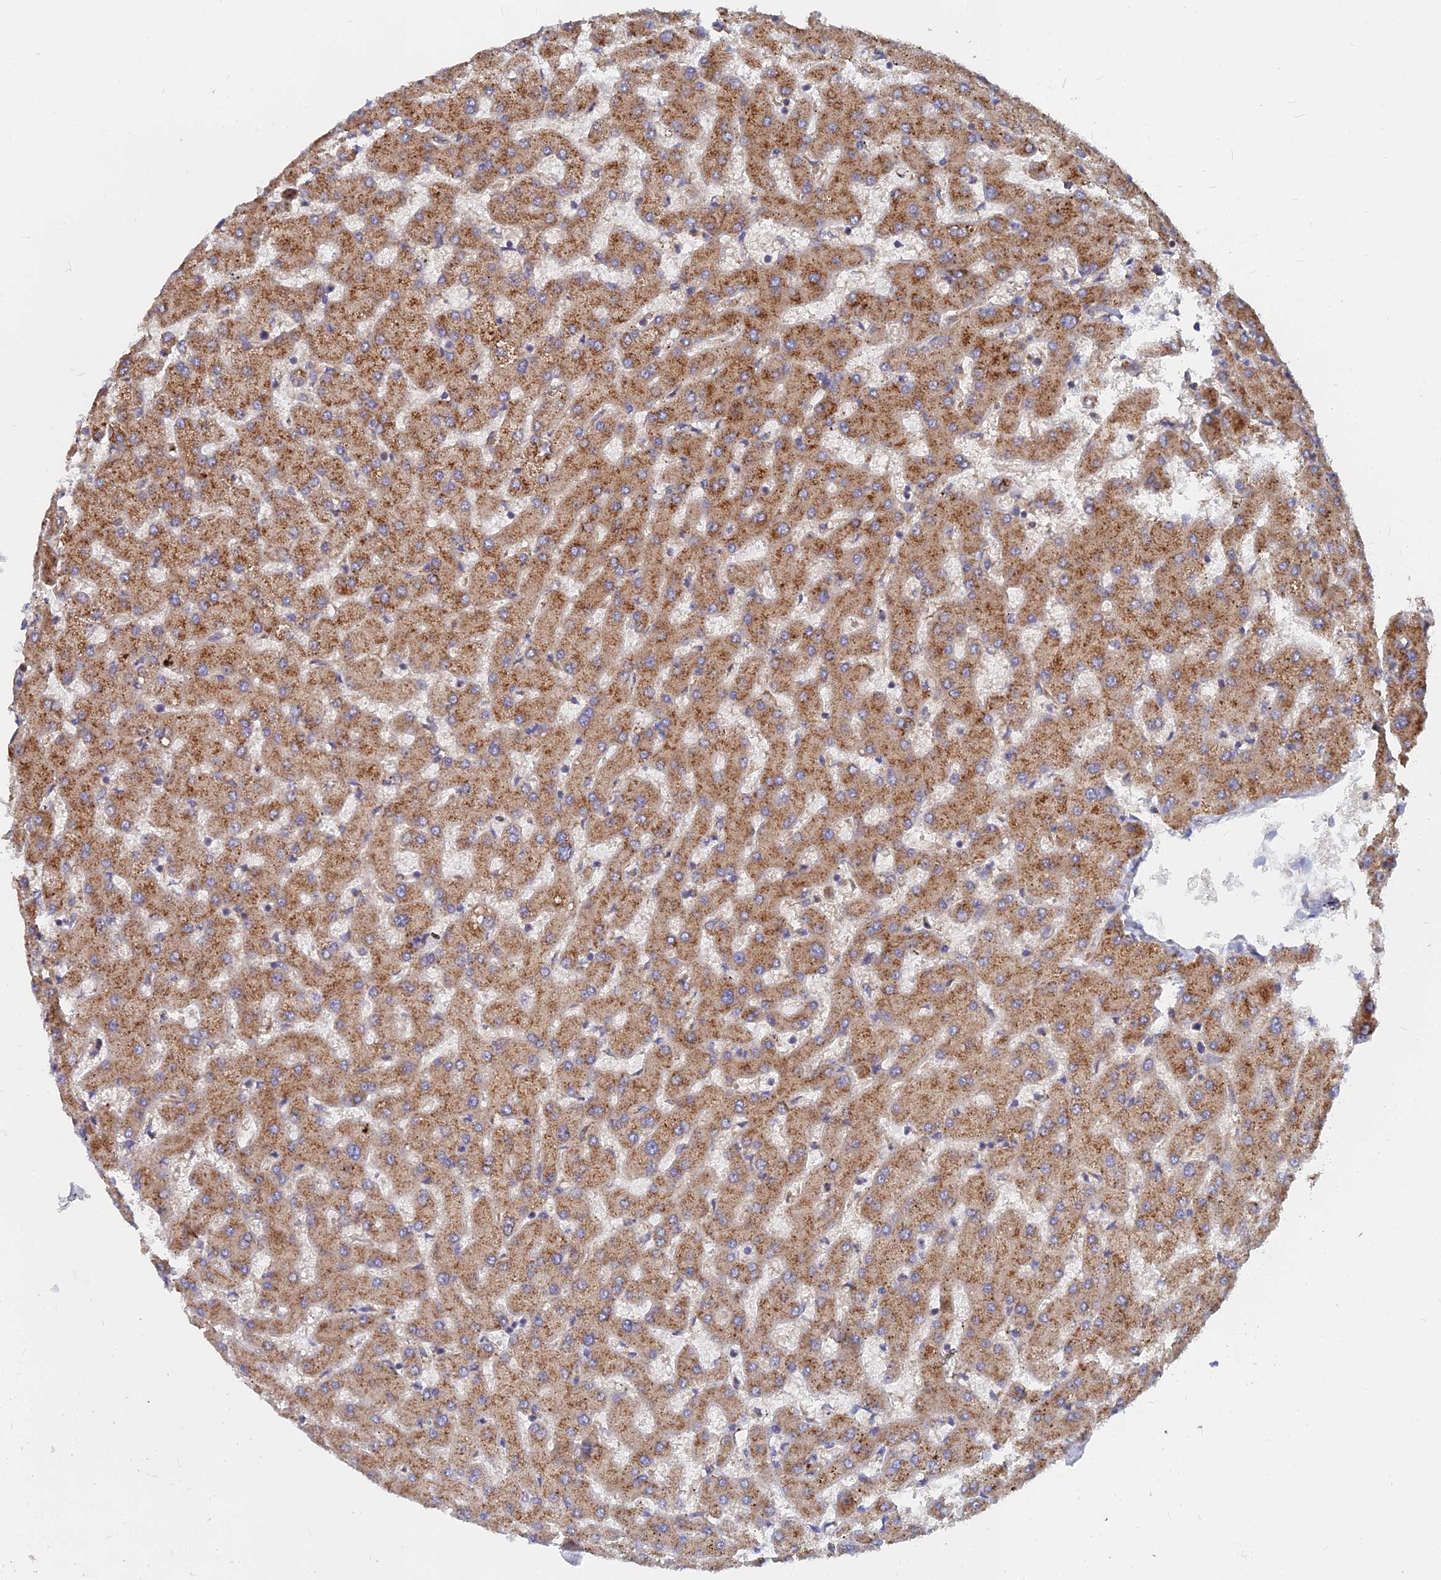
{"staining": {"intensity": "negative", "quantity": "none", "location": "none"}, "tissue": "liver", "cell_type": "Cholangiocytes", "image_type": "normal", "snomed": [{"axis": "morphology", "description": "Normal tissue, NOS"}, {"axis": "topography", "description": "Liver"}], "caption": "IHC histopathology image of benign liver: human liver stained with DAB (3,3'-diaminobenzidine) demonstrates no significant protein staining in cholangiocytes. The staining was performed using DAB to visualize the protein expression in brown, while the nuclei were stained in blue with hematoxylin (Magnification: 20x).", "gene": "CCZ1B", "patient": {"sex": "female", "age": 63}}